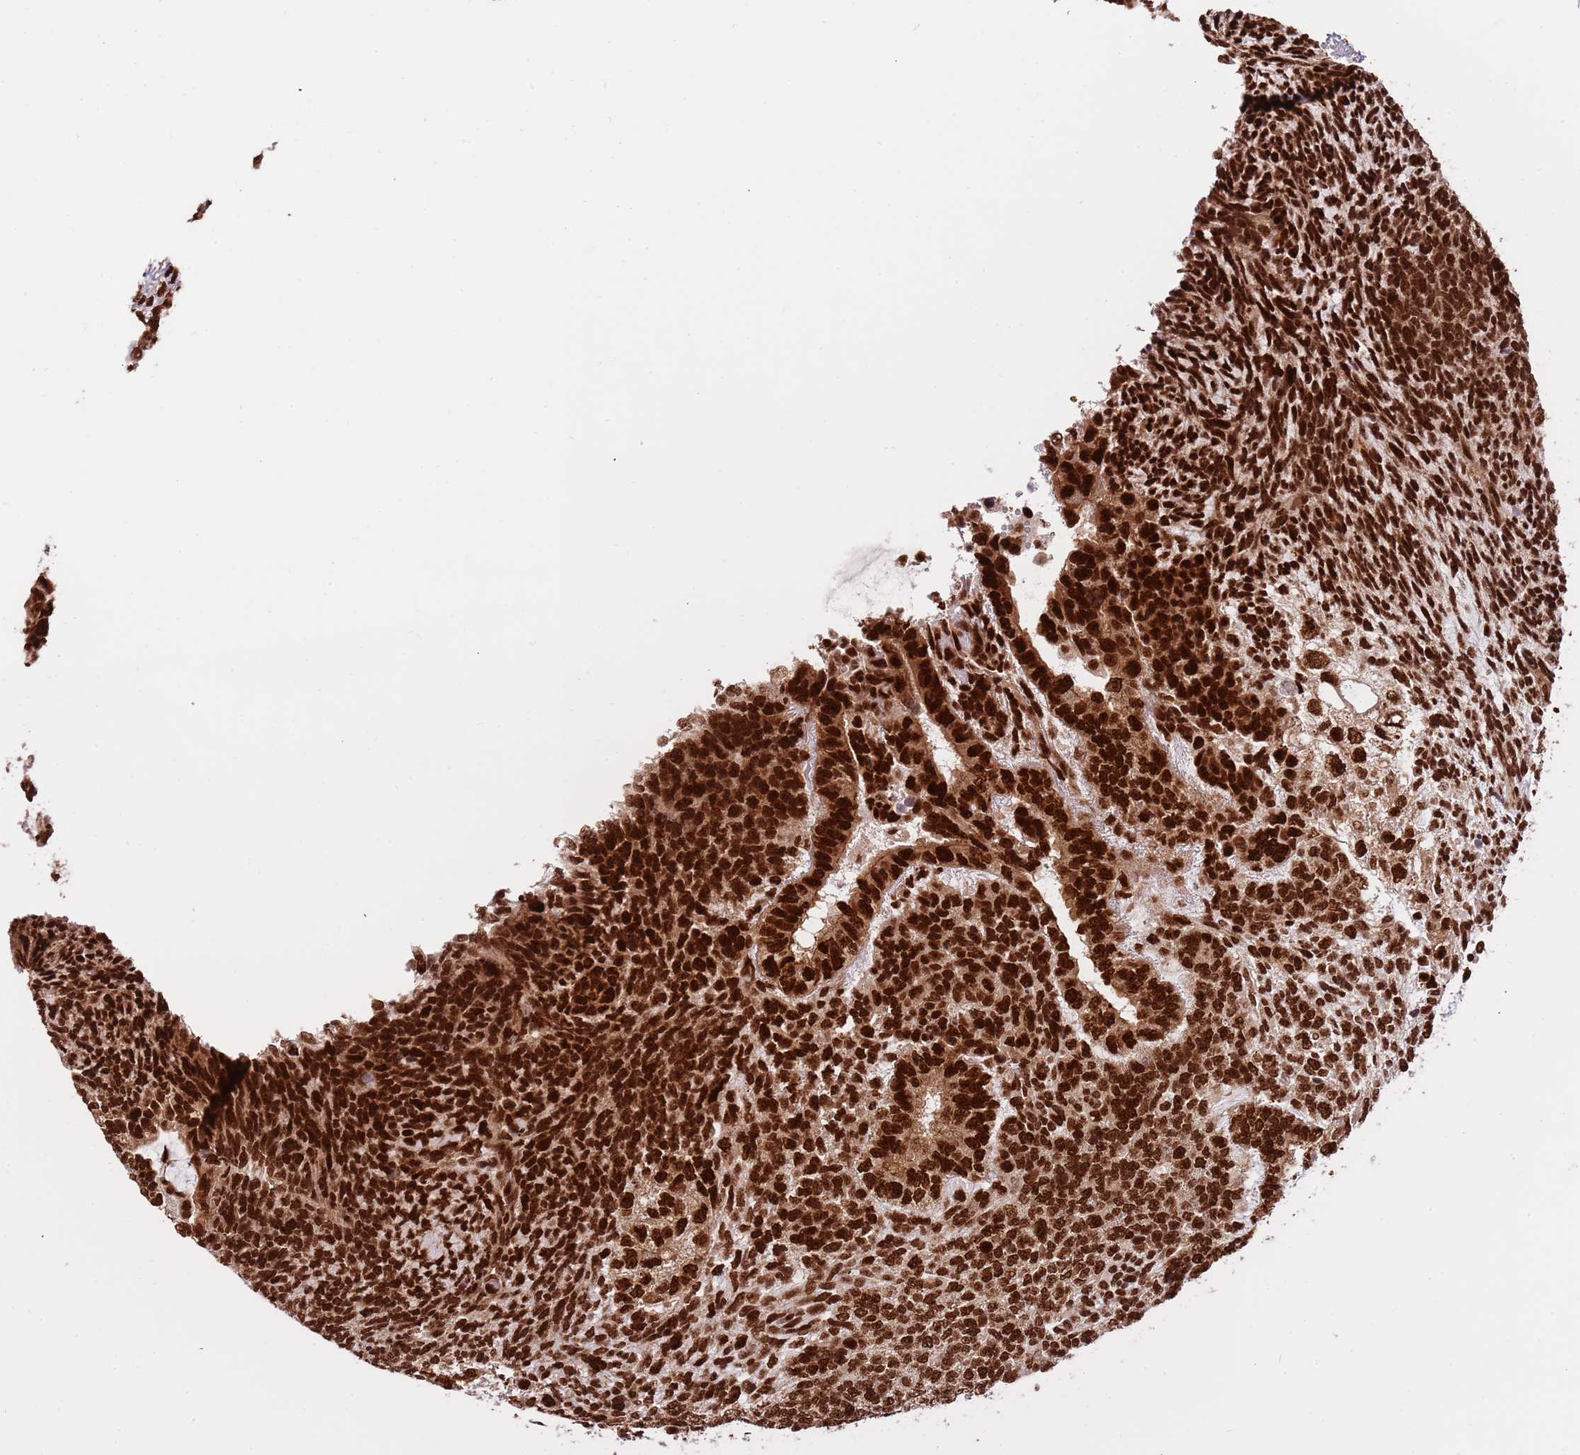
{"staining": {"intensity": "strong", "quantity": ">75%", "location": "nuclear"}, "tissue": "testis cancer", "cell_type": "Tumor cells", "image_type": "cancer", "snomed": [{"axis": "morphology", "description": "Carcinoma, Embryonal, NOS"}, {"axis": "topography", "description": "Testis"}], "caption": "Immunohistochemistry (DAB) staining of human testis cancer (embryonal carcinoma) exhibits strong nuclear protein expression in approximately >75% of tumor cells.", "gene": "RIF1", "patient": {"sex": "male", "age": 23}}